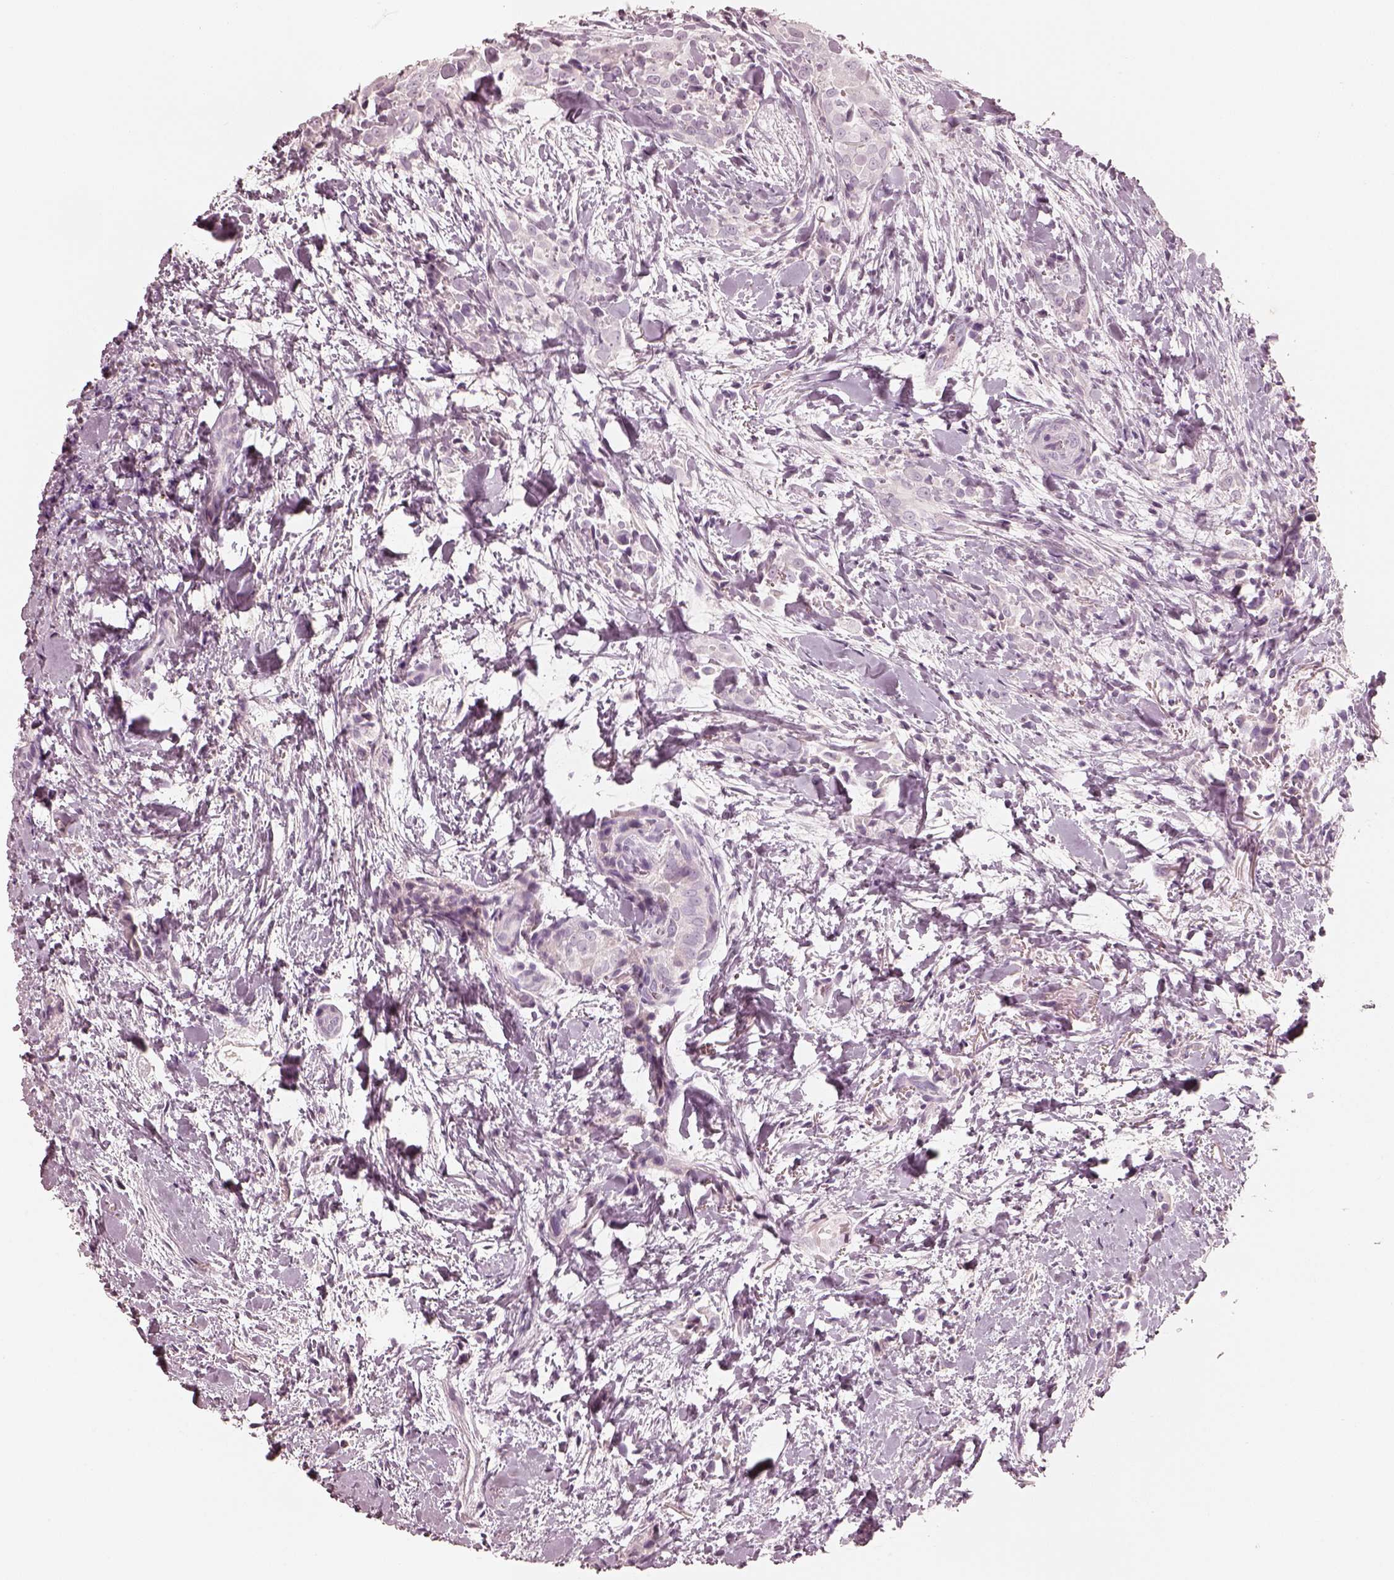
{"staining": {"intensity": "negative", "quantity": "none", "location": "none"}, "tissue": "thyroid cancer", "cell_type": "Tumor cells", "image_type": "cancer", "snomed": [{"axis": "morphology", "description": "Papillary adenocarcinoma, NOS"}, {"axis": "topography", "description": "Thyroid gland"}], "caption": "The micrograph exhibits no significant staining in tumor cells of thyroid cancer.", "gene": "KRT82", "patient": {"sex": "male", "age": 61}}